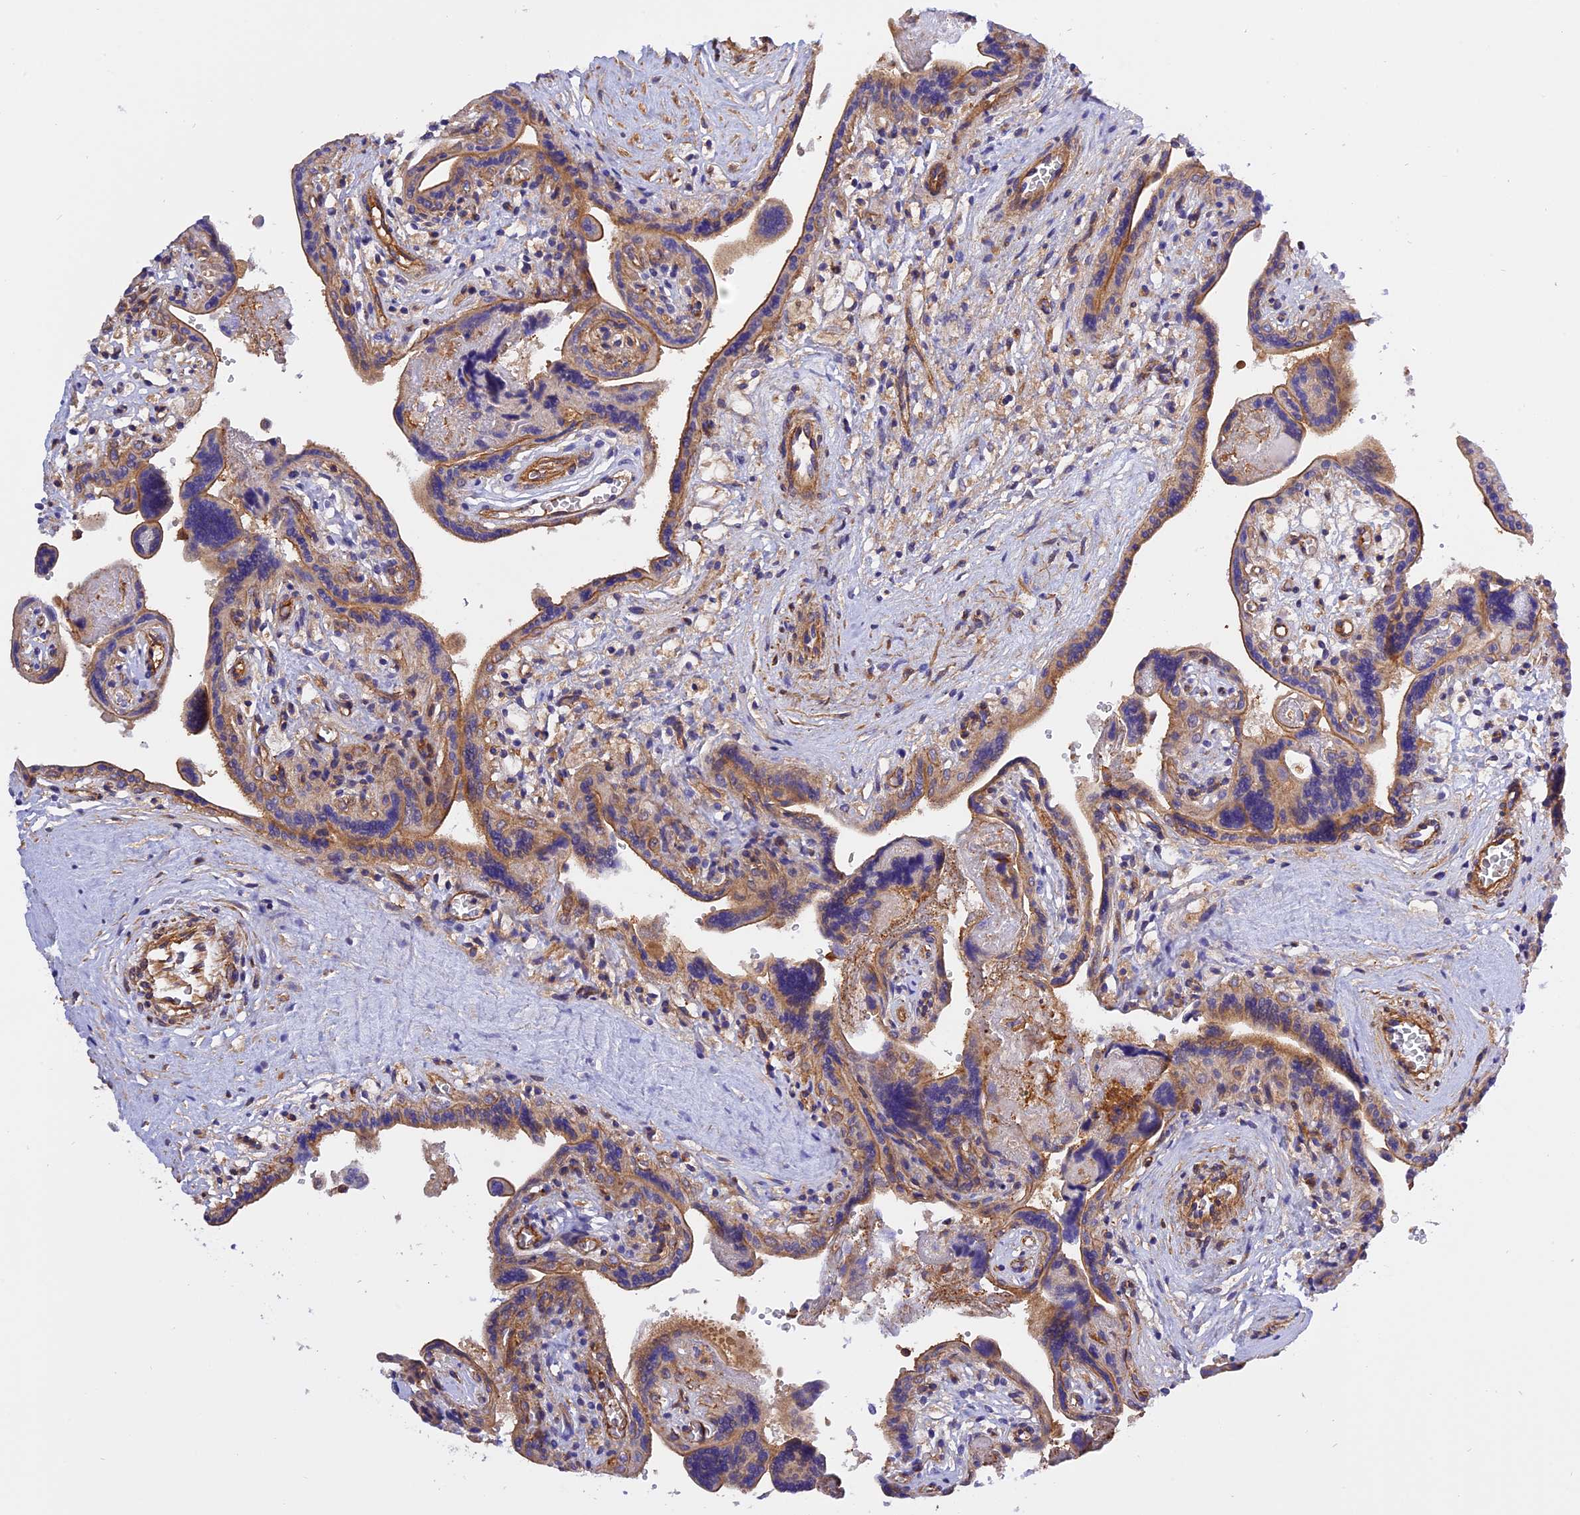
{"staining": {"intensity": "moderate", "quantity": ">75%", "location": "cytoplasmic/membranous"}, "tissue": "placenta", "cell_type": "Trophoblastic cells", "image_type": "normal", "snomed": [{"axis": "morphology", "description": "Normal tissue, NOS"}, {"axis": "topography", "description": "Placenta"}], "caption": "Immunohistochemical staining of normal human placenta shows moderate cytoplasmic/membranous protein expression in about >75% of trophoblastic cells.", "gene": "C5orf22", "patient": {"sex": "female", "age": 37}}